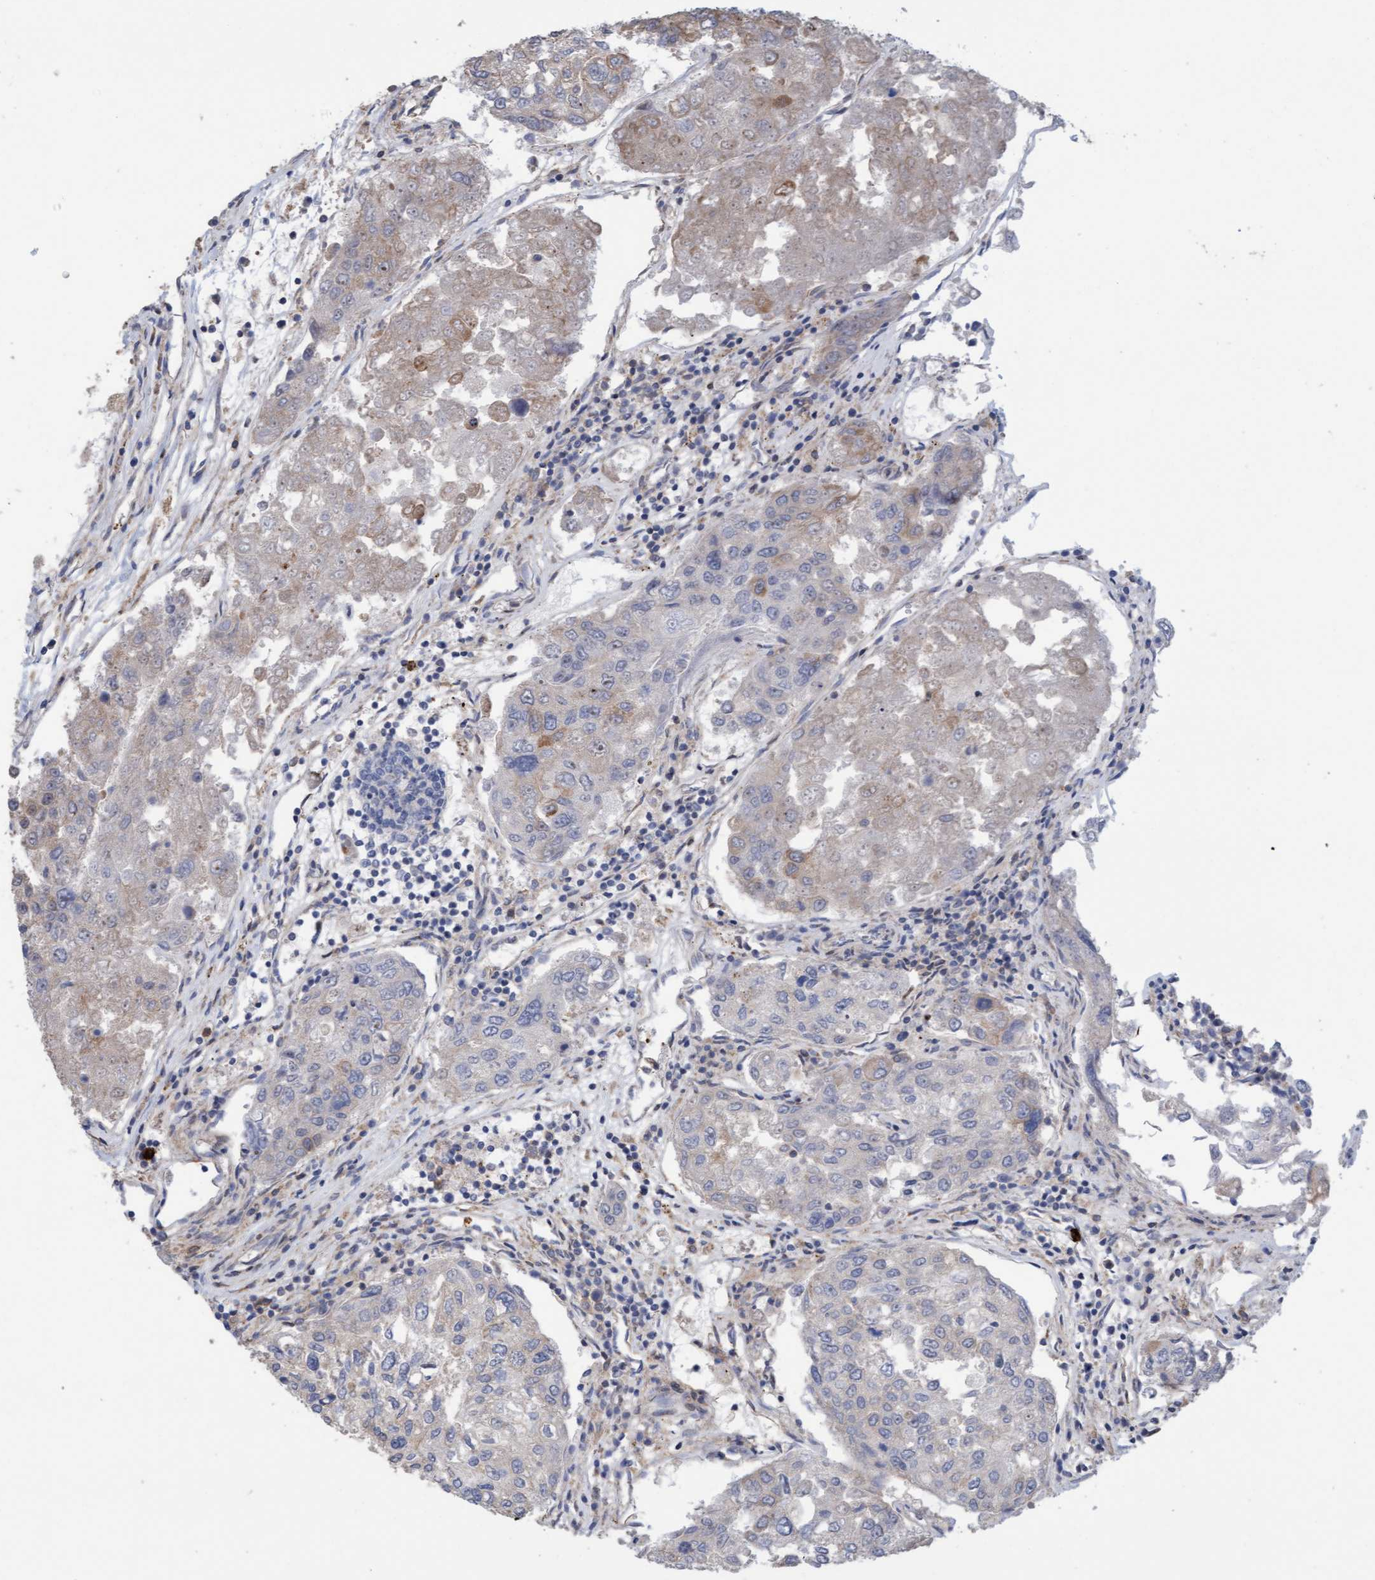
{"staining": {"intensity": "weak", "quantity": "<25%", "location": "cytoplasmic/membranous"}, "tissue": "urothelial cancer", "cell_type": "Tumor cells", "image_type": "cancer", "snomed": [{"axis": "morphology", "description": "Urothelial carcinoma, High grade"}, {"axis": "topography", "description": "Lymph node"}, {"axis": "topography", "description": "Urinary bladder"}], "caption": "Tumor cells are negative for brown protein staining in urothelial cancer.", "gene": "MMP8", "patient": {"sex": "male", "age": 51}}